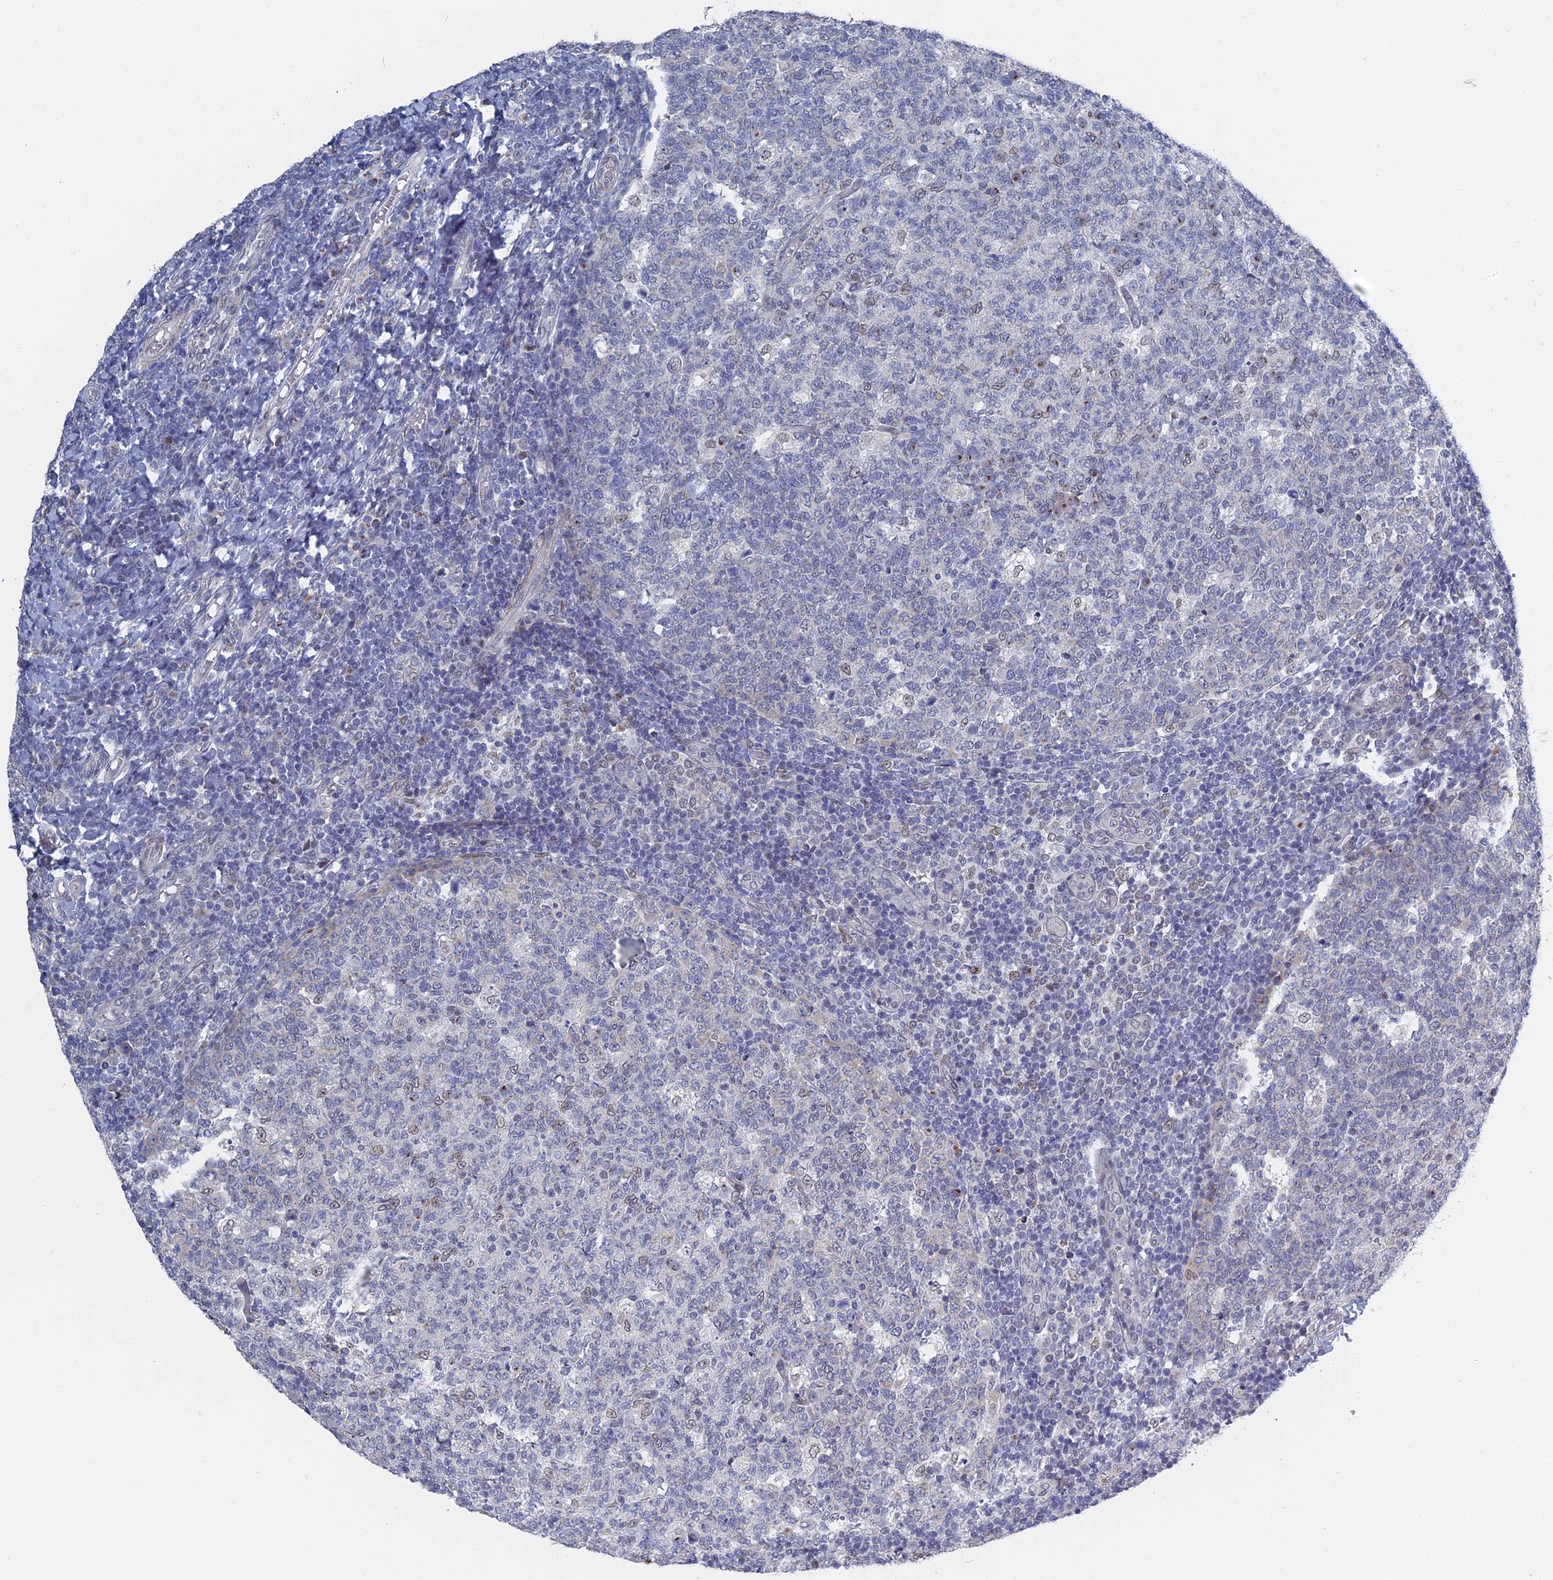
{"staining": {"intensity": "negative", "quantity": "none", "location": "none"}, "tissue": "tonsil", "cell_type": "Germinal center cells", "image_type": "normal", "snomed": [{"axis": "morphology", "description": "Normal tissue, NOS"}, {"axis": "topography", "description": "Tonsil"}], "caption": "The micrograph shows no staining of germinal center cells in normal tonsil. (Brightfield microscopy of DAB immunohistochemistry at high magnification).", "gene": "MTRF1", "patient": {"sex": "female", "age": 19}}